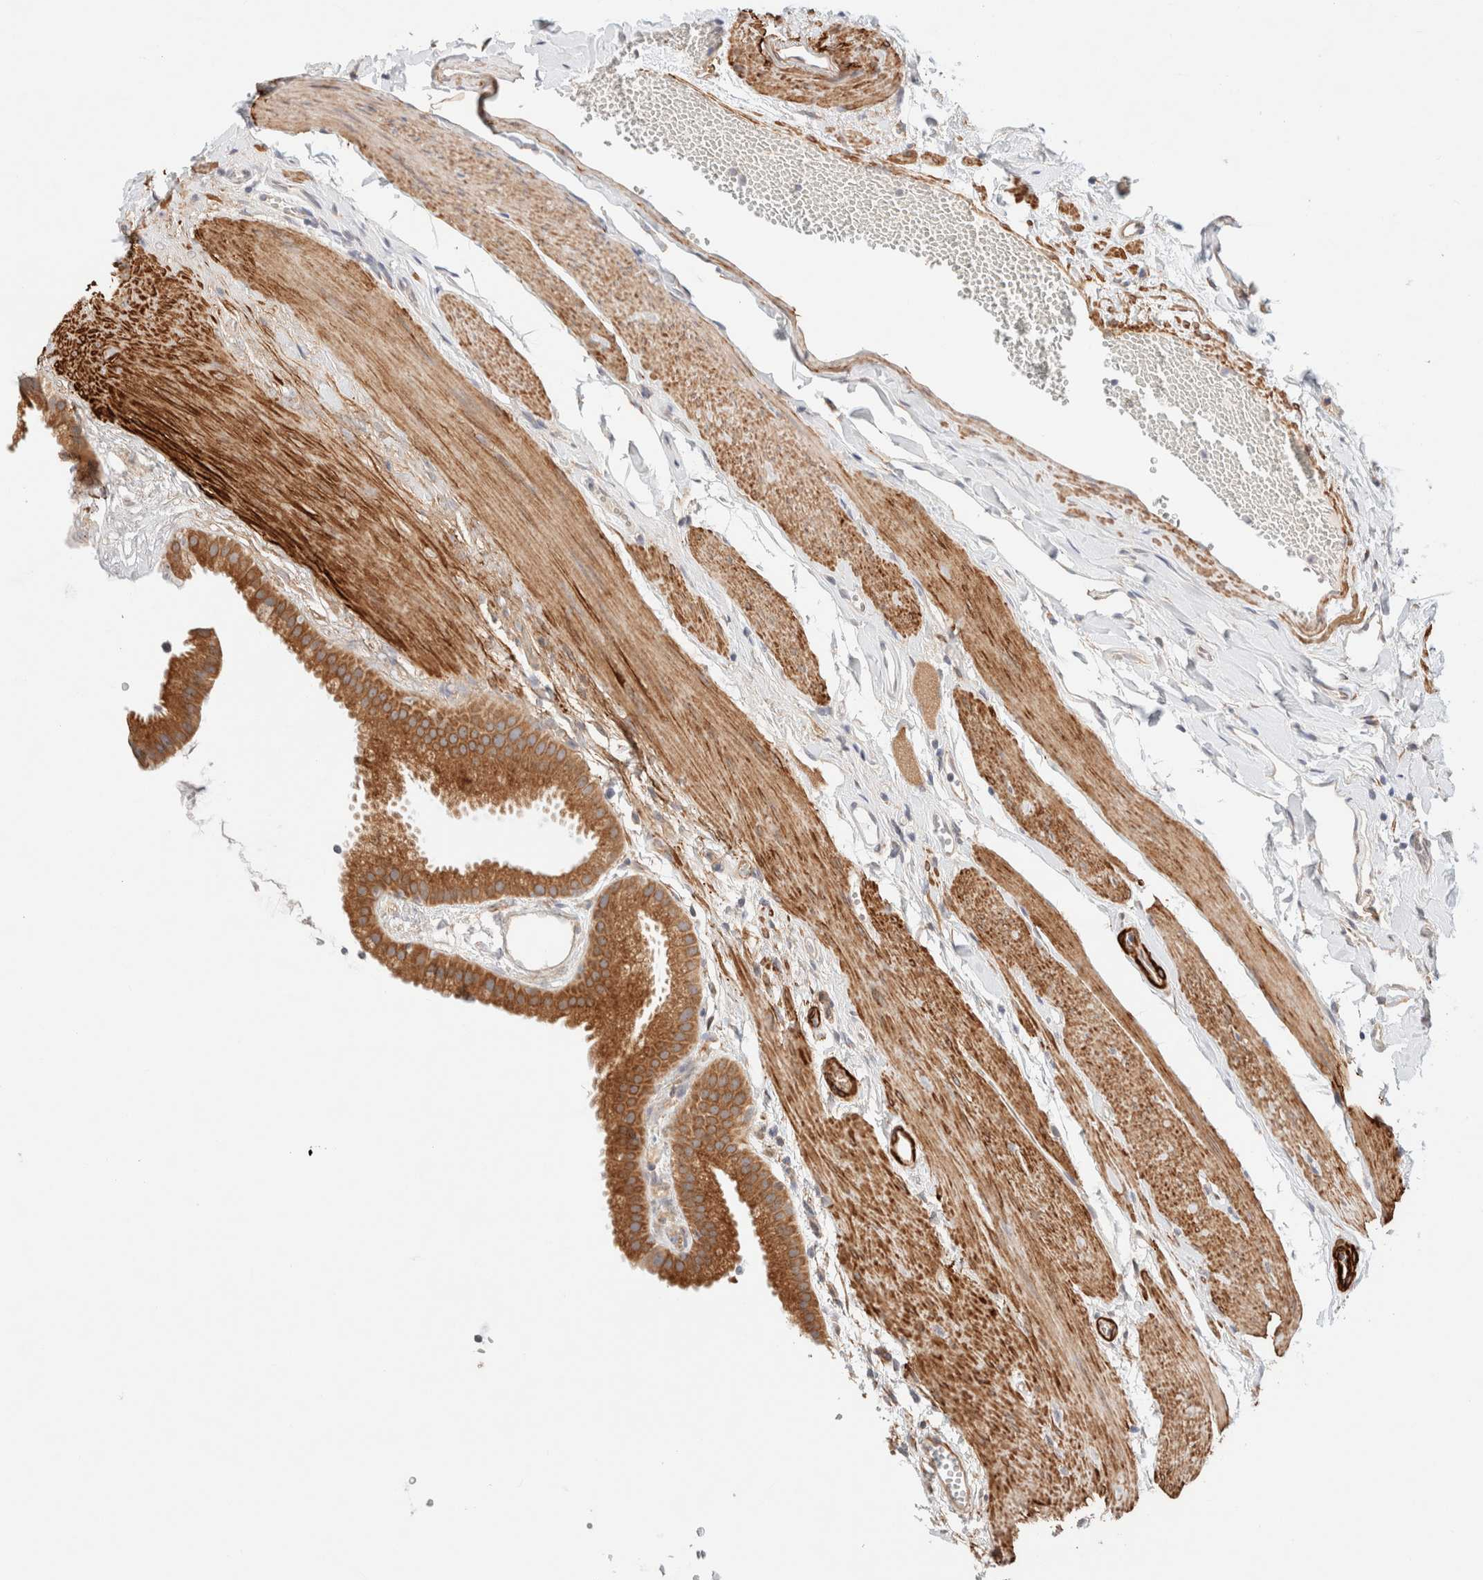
{"staining": {"intensity": "strong", "quantity": ">75%", "location": "cytoplasmic/membranous"}, "tissue": "gallbladder", "cell_type": "Glandular cells", "image_type": "normal", "snomed": [{"axis": "morphology", "description": "Normal tissue, NOS"}, {"axis": "topography", "description": "Gallbladder"}], "caption": "Immunohistochemical staining of normal human gallbladder reveals >75% levels of strong cytoplasmic/membranous protein expression in about >75% of glandular cells. (Stains: DAB in brown, nuclei in blue, Microscopy: brightfield microscopy at high magnification).", "gene": "RRP15", "patient": {"sex": "female", "age": 64}}